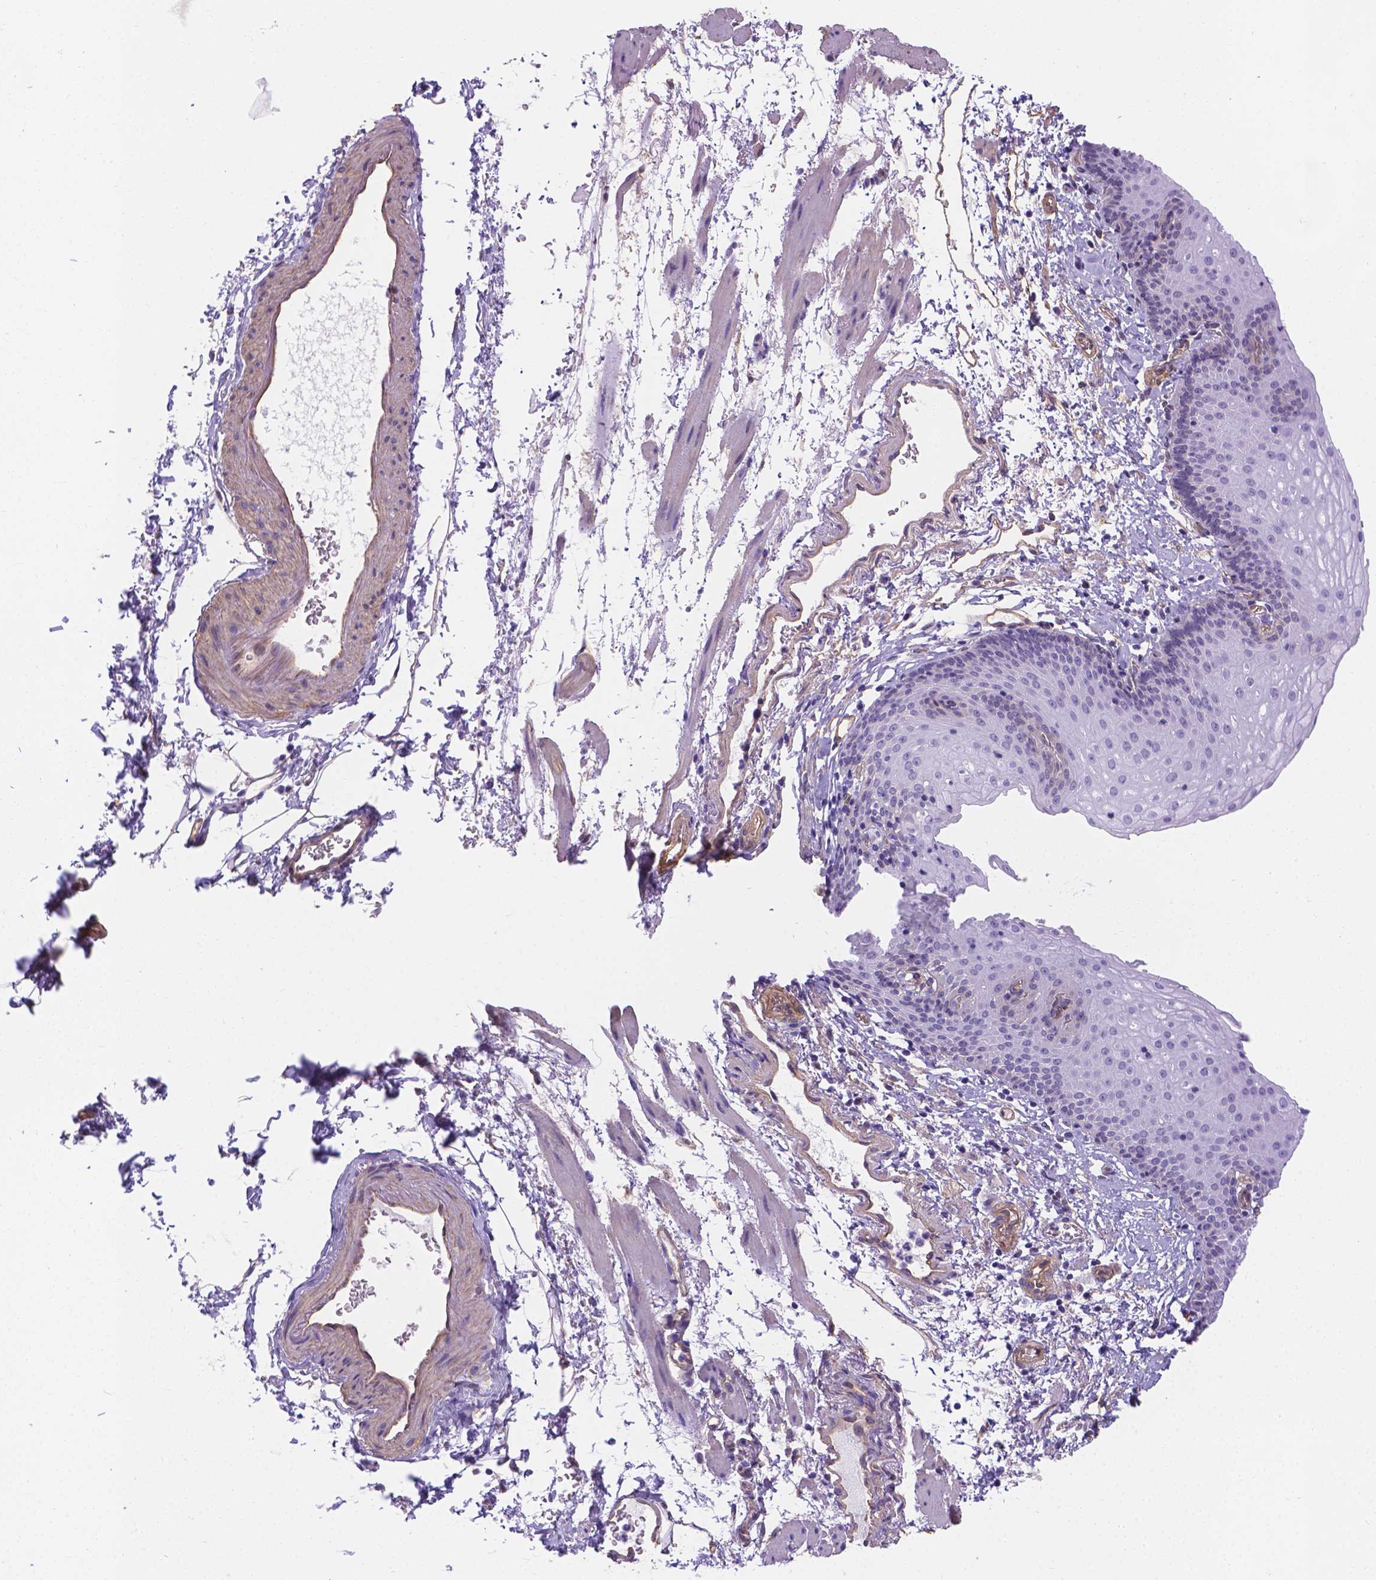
{"staining": {"intensity": "negative", "quantity": "none", "location": "none"}, "tissue": "esophagus", "cell_type": "Squamous epithelial cells", "image_type": "normal", "snomed": [{"axis": "morphology", "description": "Normal tissue, NOS"}, {"axis": "topography", "description": "Esophagus"}], "caption": "Immunohistochemistry of benign human esophagus displays no positivity in squamous epithelial cells.", "gene": "SLC40A1", "patient": {"sex": "female", "age": 64}}